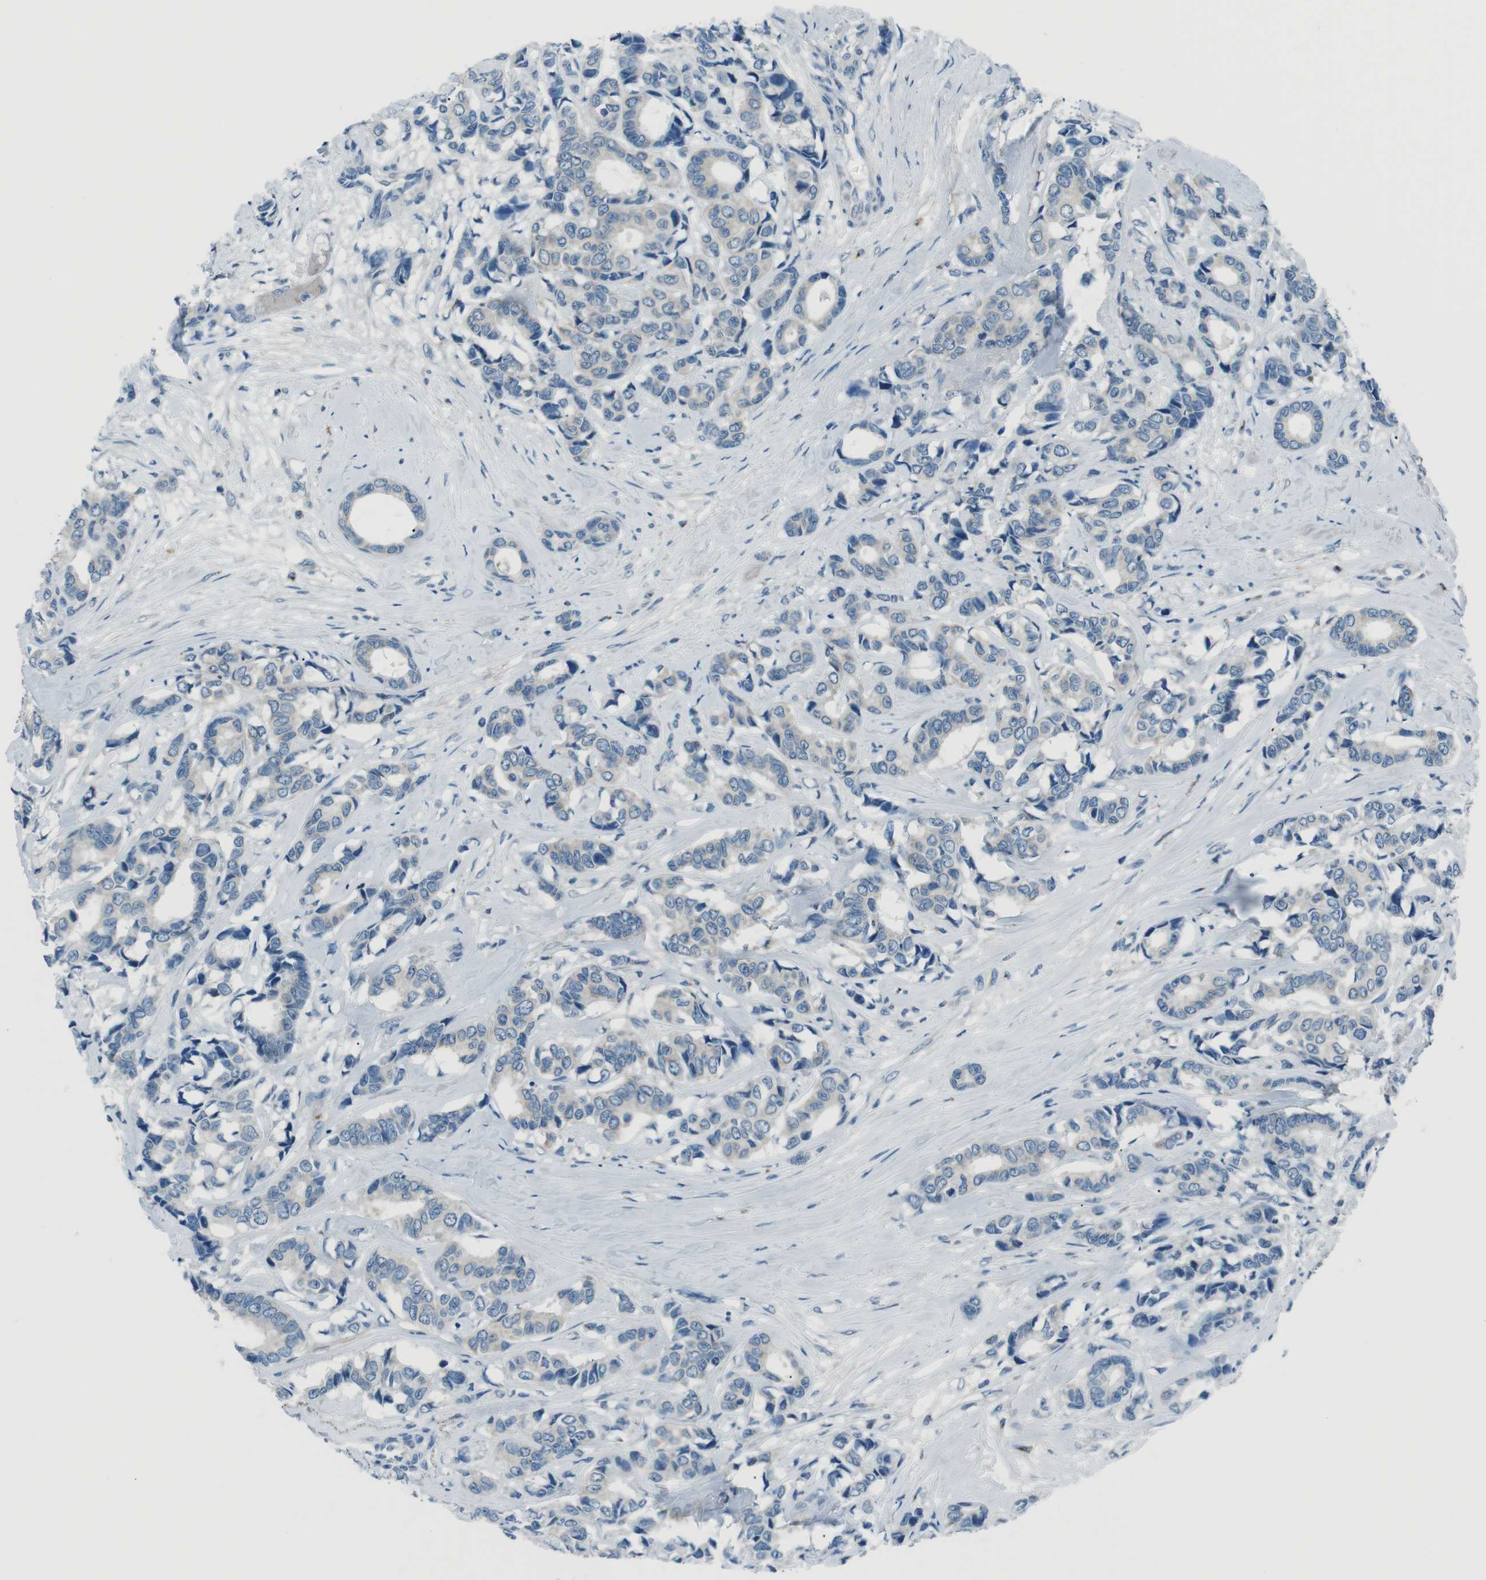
{"staining": {"intensity": "negative", "quantity": "none", "location": "none"}, "tissue": "breast cancer", "cell_type": "Tumor cells", "image_type": "cancer", "snomed": [{"axis": "morphology", "description": "Duct carcinoma"}, {"axis": "topography", "description": "Breast"}], "caption": "Immunohistochemical staining of human breast cancer shows no significant expression in tumor cells. (Stains: DAB (3,3'-diaminobenzidine) immunohistochemistry (IHC) with hematoxylin counter stain, Microscopy: brightfield microscopy at high magnification).", "gene": "ST6GAL1", "patient": {"sex": "female", "age": 87}}